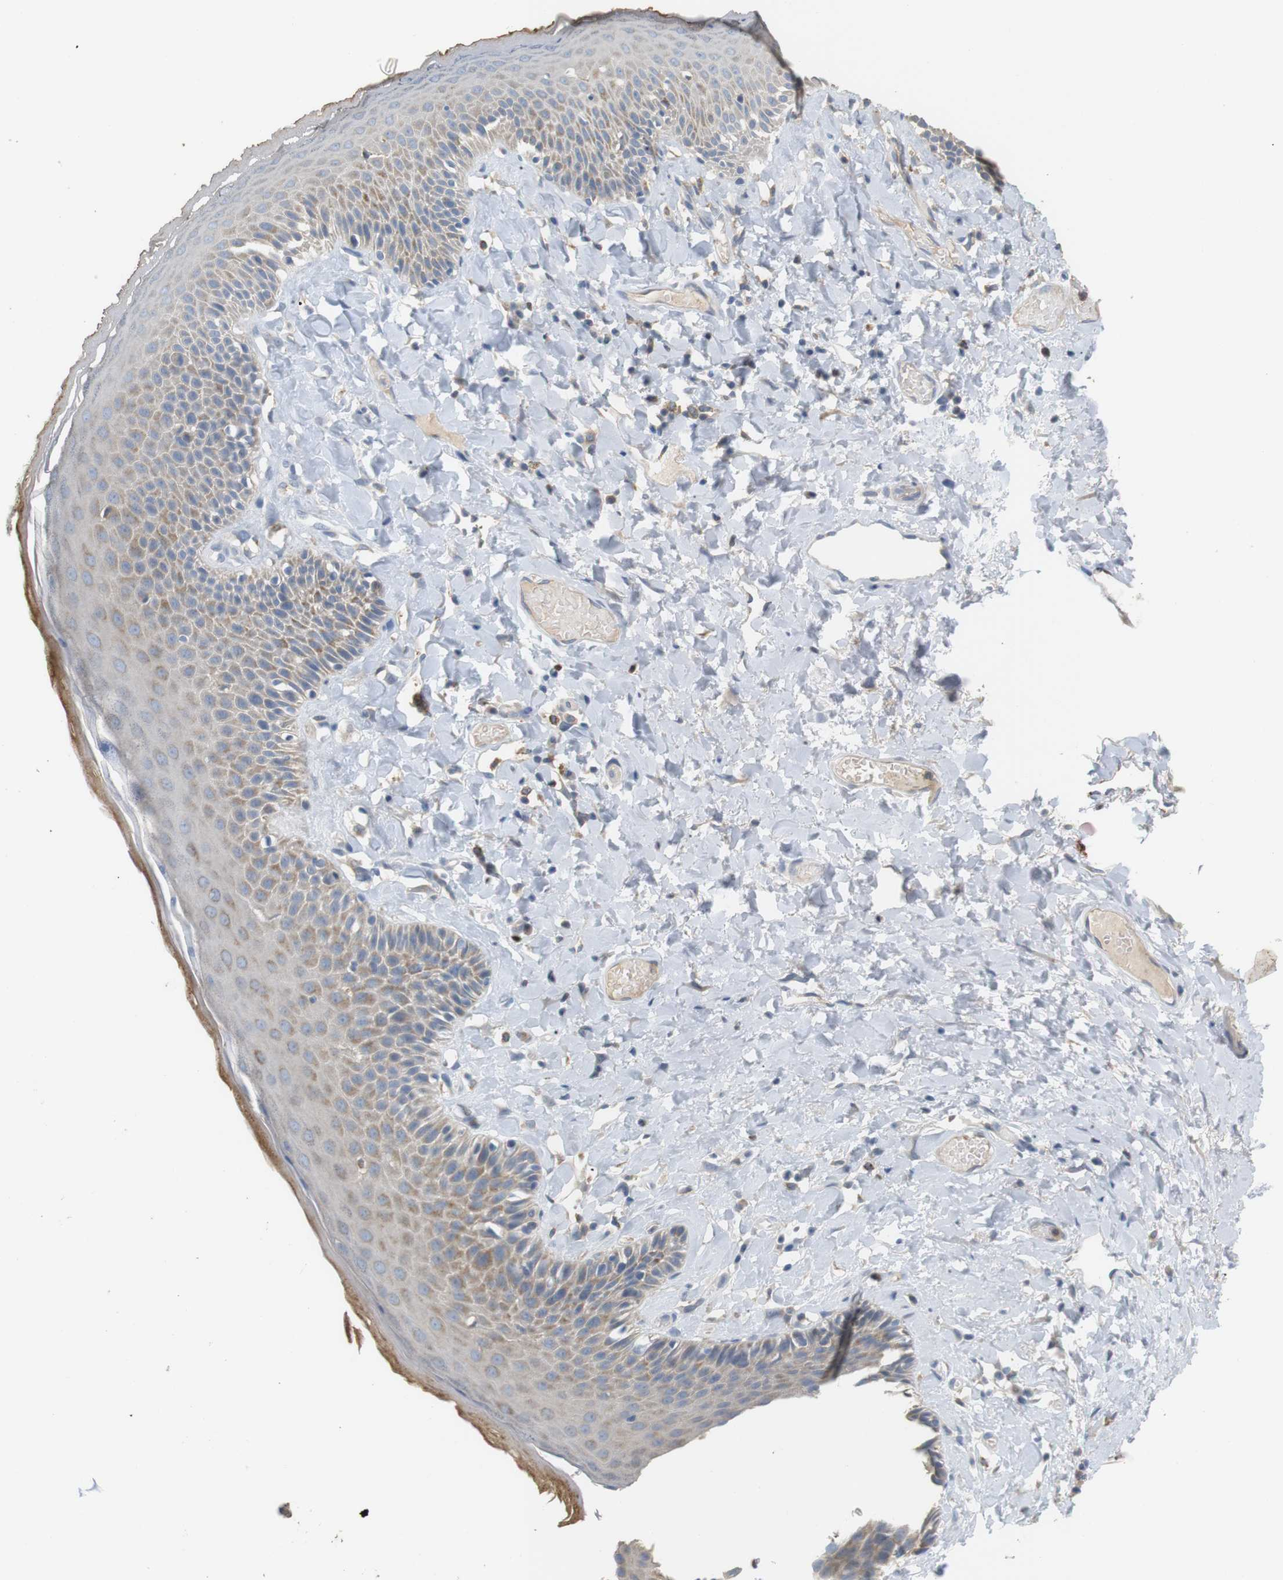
{"staining": {"intensity": "moderate", "quantity": "25%-75%", "location": "cytoplasmic/membranous"}, "tissue": "skin", "cell_type": "Epidermal cells", "image_type": "normal", "snomed": [{"axis": "morphology", "description": "Normal tissue, NOS"}, {"axis": "topography", "description": "Anal"}], "caption": "Protein staining demonstrates moderate cytoplasmic/membranous positivity in approximately 25%-75% of epidermal cells in normal skin.", "gene": "CD300E", "patient": {"sex": "male", "age": 69}}